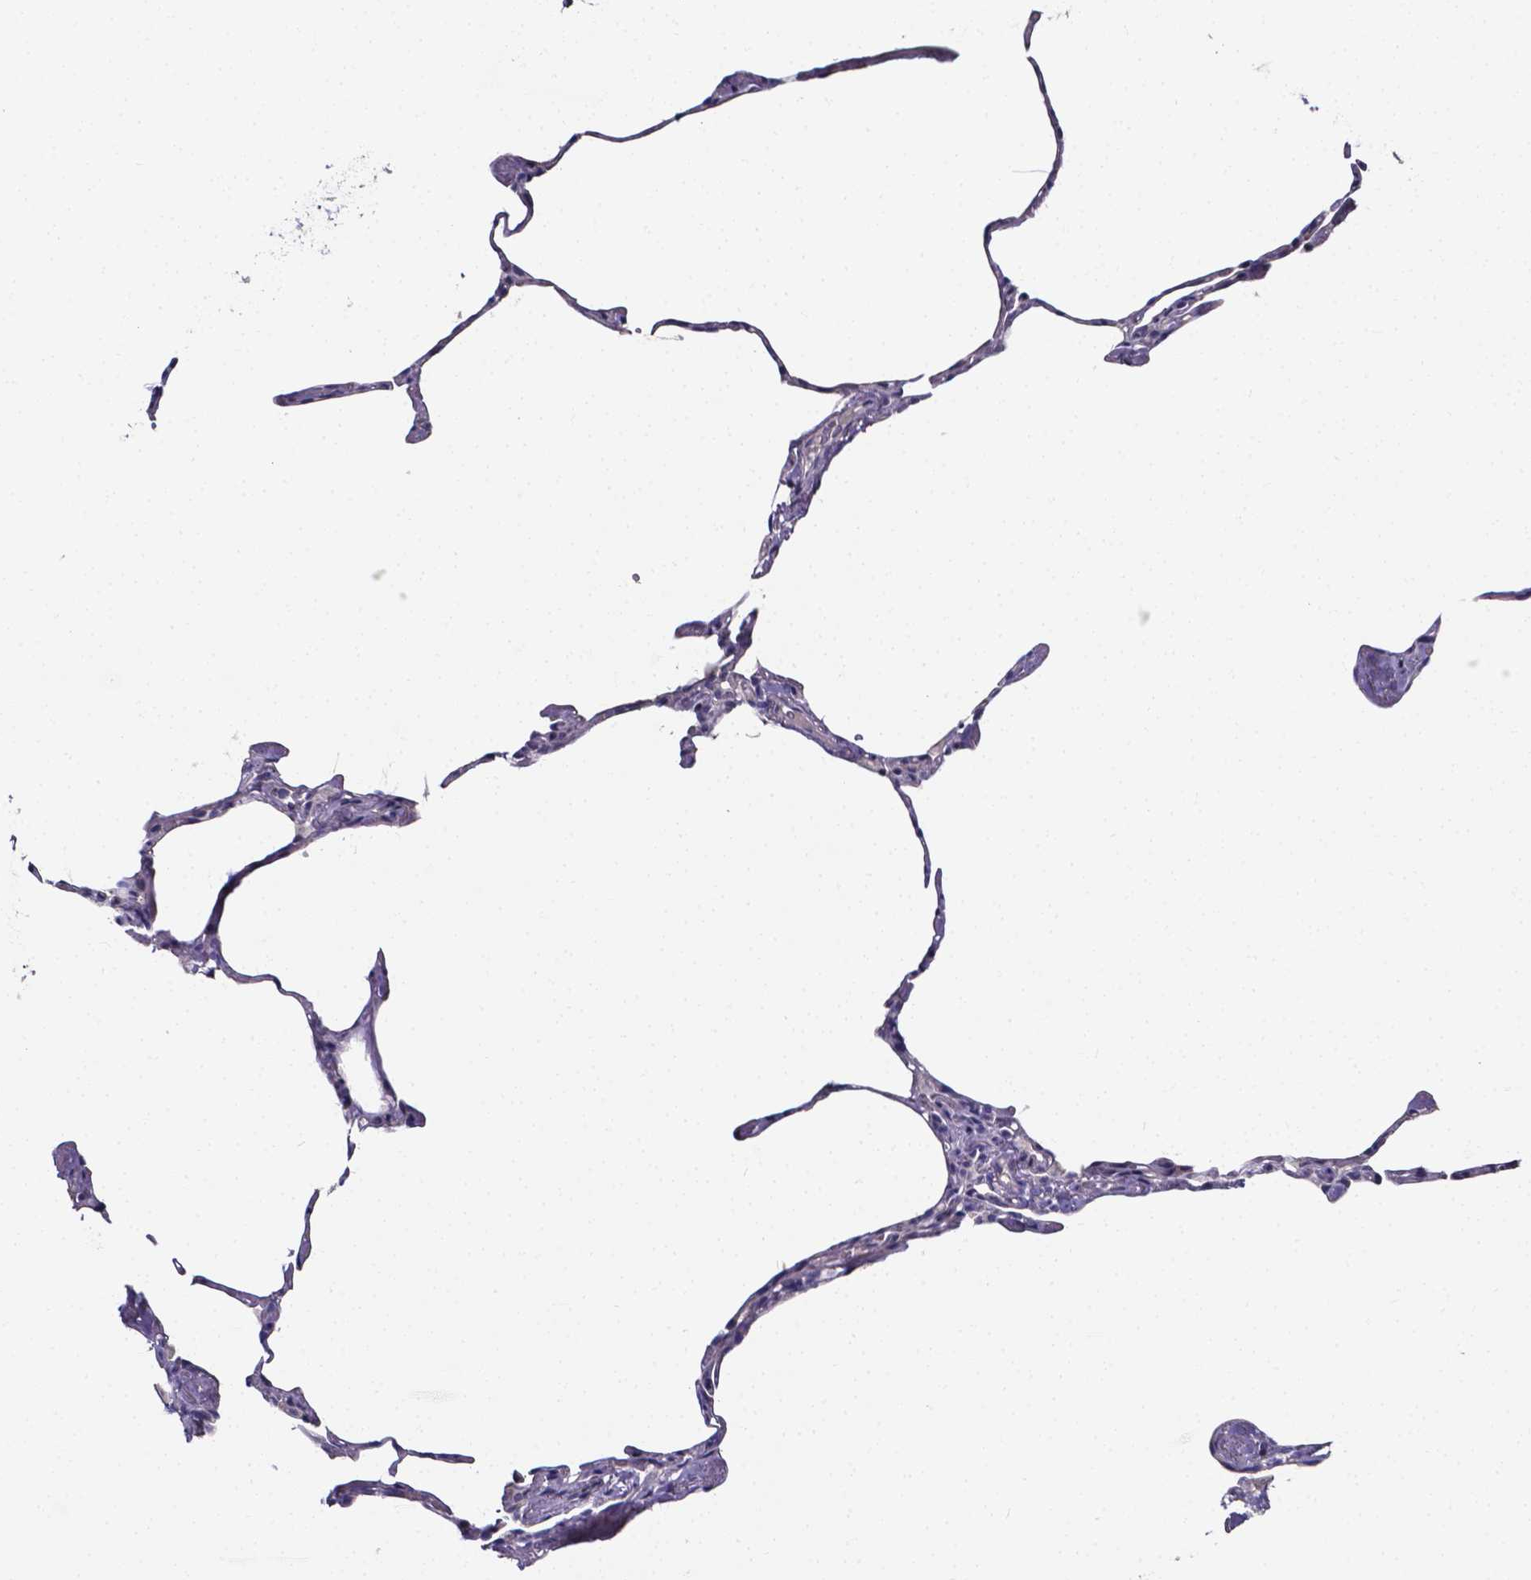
{"staining": {"intensity": "negative", "quantity": "none", "location": "none"}, "tissue": "lung", "cell_type": "Alveolar cells", "image_type": "normal", "snomed": [{"axis": "morphology", "description": "Normal tissue, NOS"}, {"axis": "topography", "description": "Lung"}], "caption": "The micrograph exhibits no staining of alveolar cells in normal lung.", "gene": "CACNG8", "patient": {"sex": "male", "age": 65}}